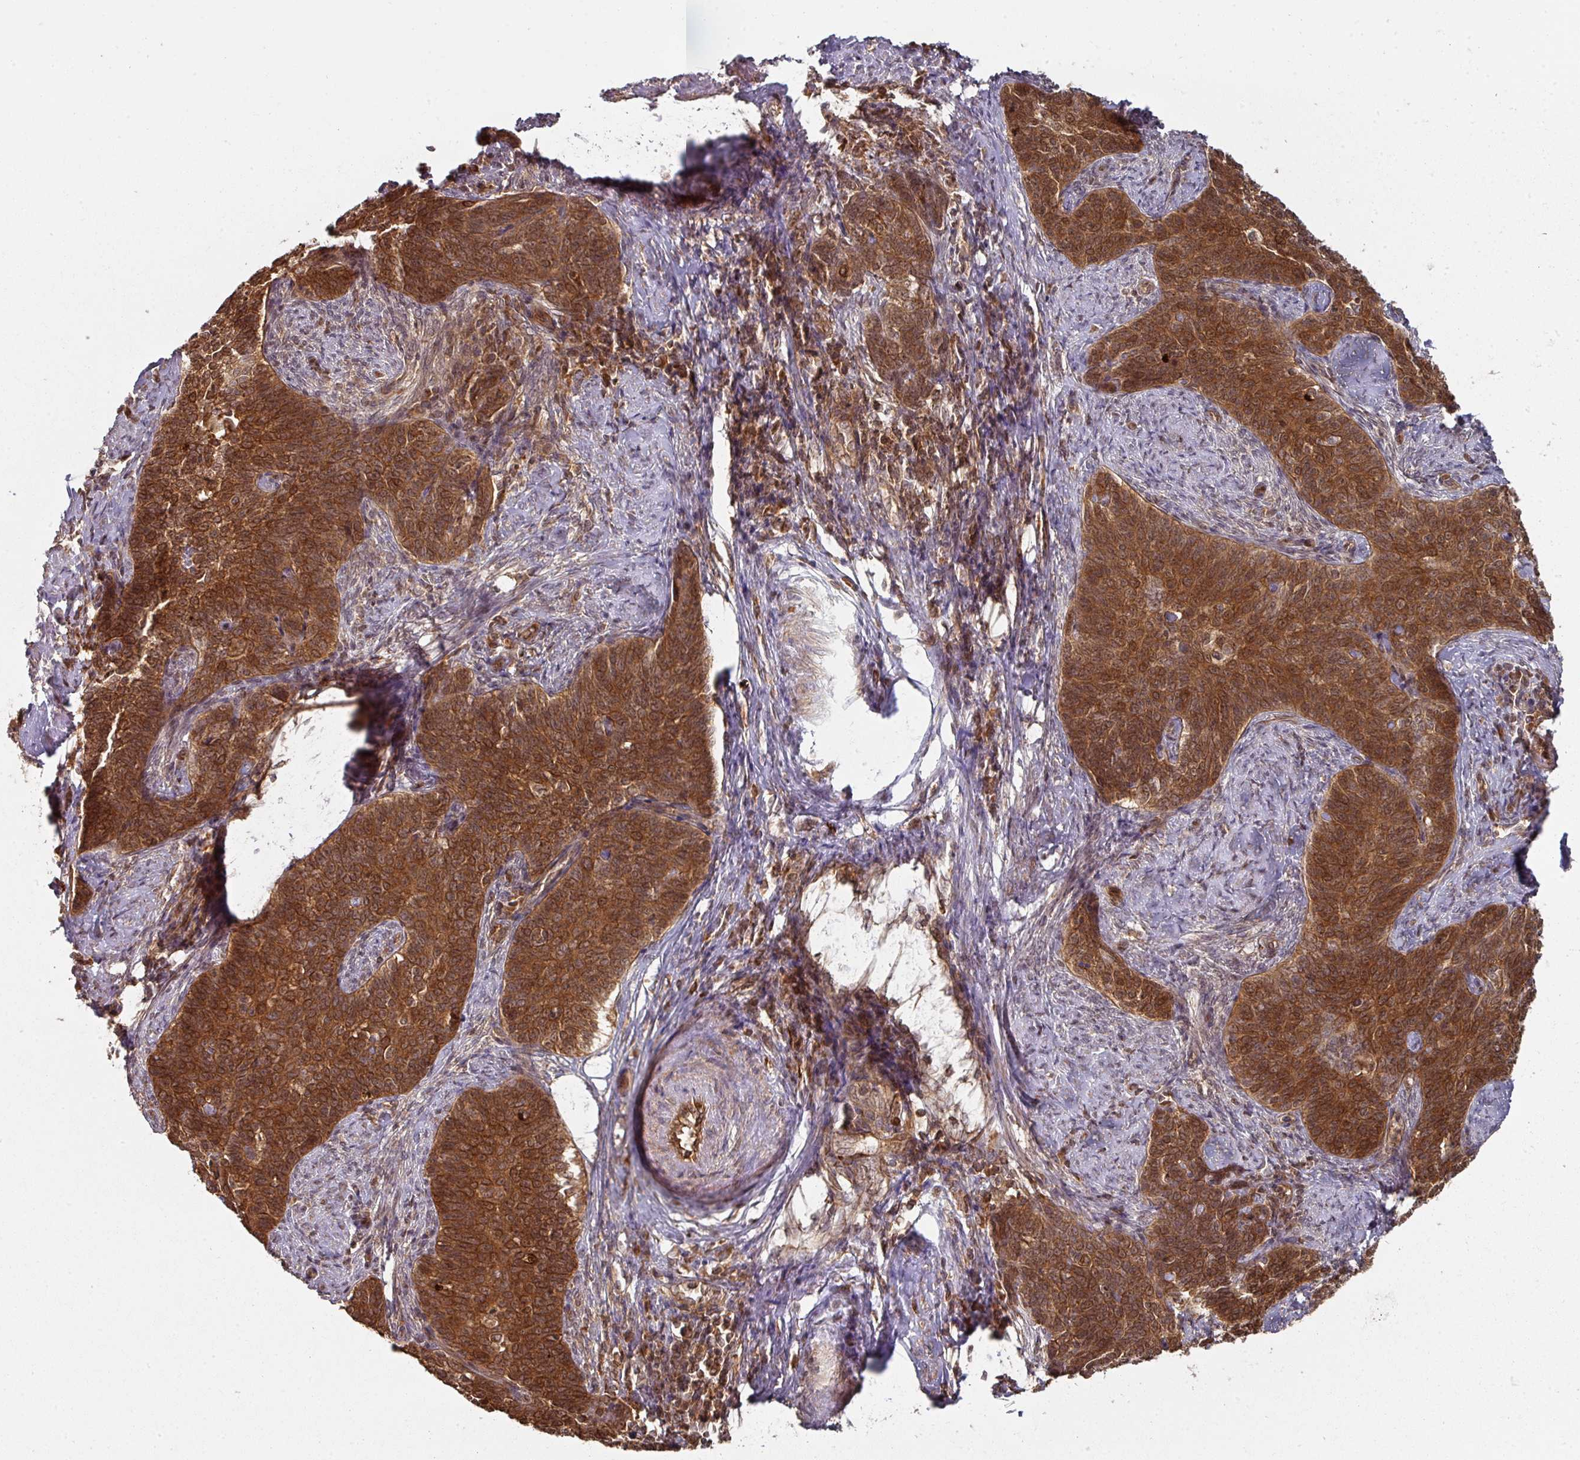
{"staining": {"intensity": "strong", "quantity": ">75%", "location": "cytoplasmic/membranous"}, "tissue": "cervical cancer", "cell_type": "Tumor cells", "image_type": "cancer", "snomed": [{"axis": "morphology", "description": "Squamous cell carcinoma, NOS"}, {"axis": "topography", "description": "Cervix"}], "caption": "A micrograph of cervical squamous cell carcinoma stained for a protein demonstrates strong cytoplasmic/membranous brown staining in tumor cells.", "gene": "EIF4EBP2", "patient": {"sex": "female", "age": 39}}